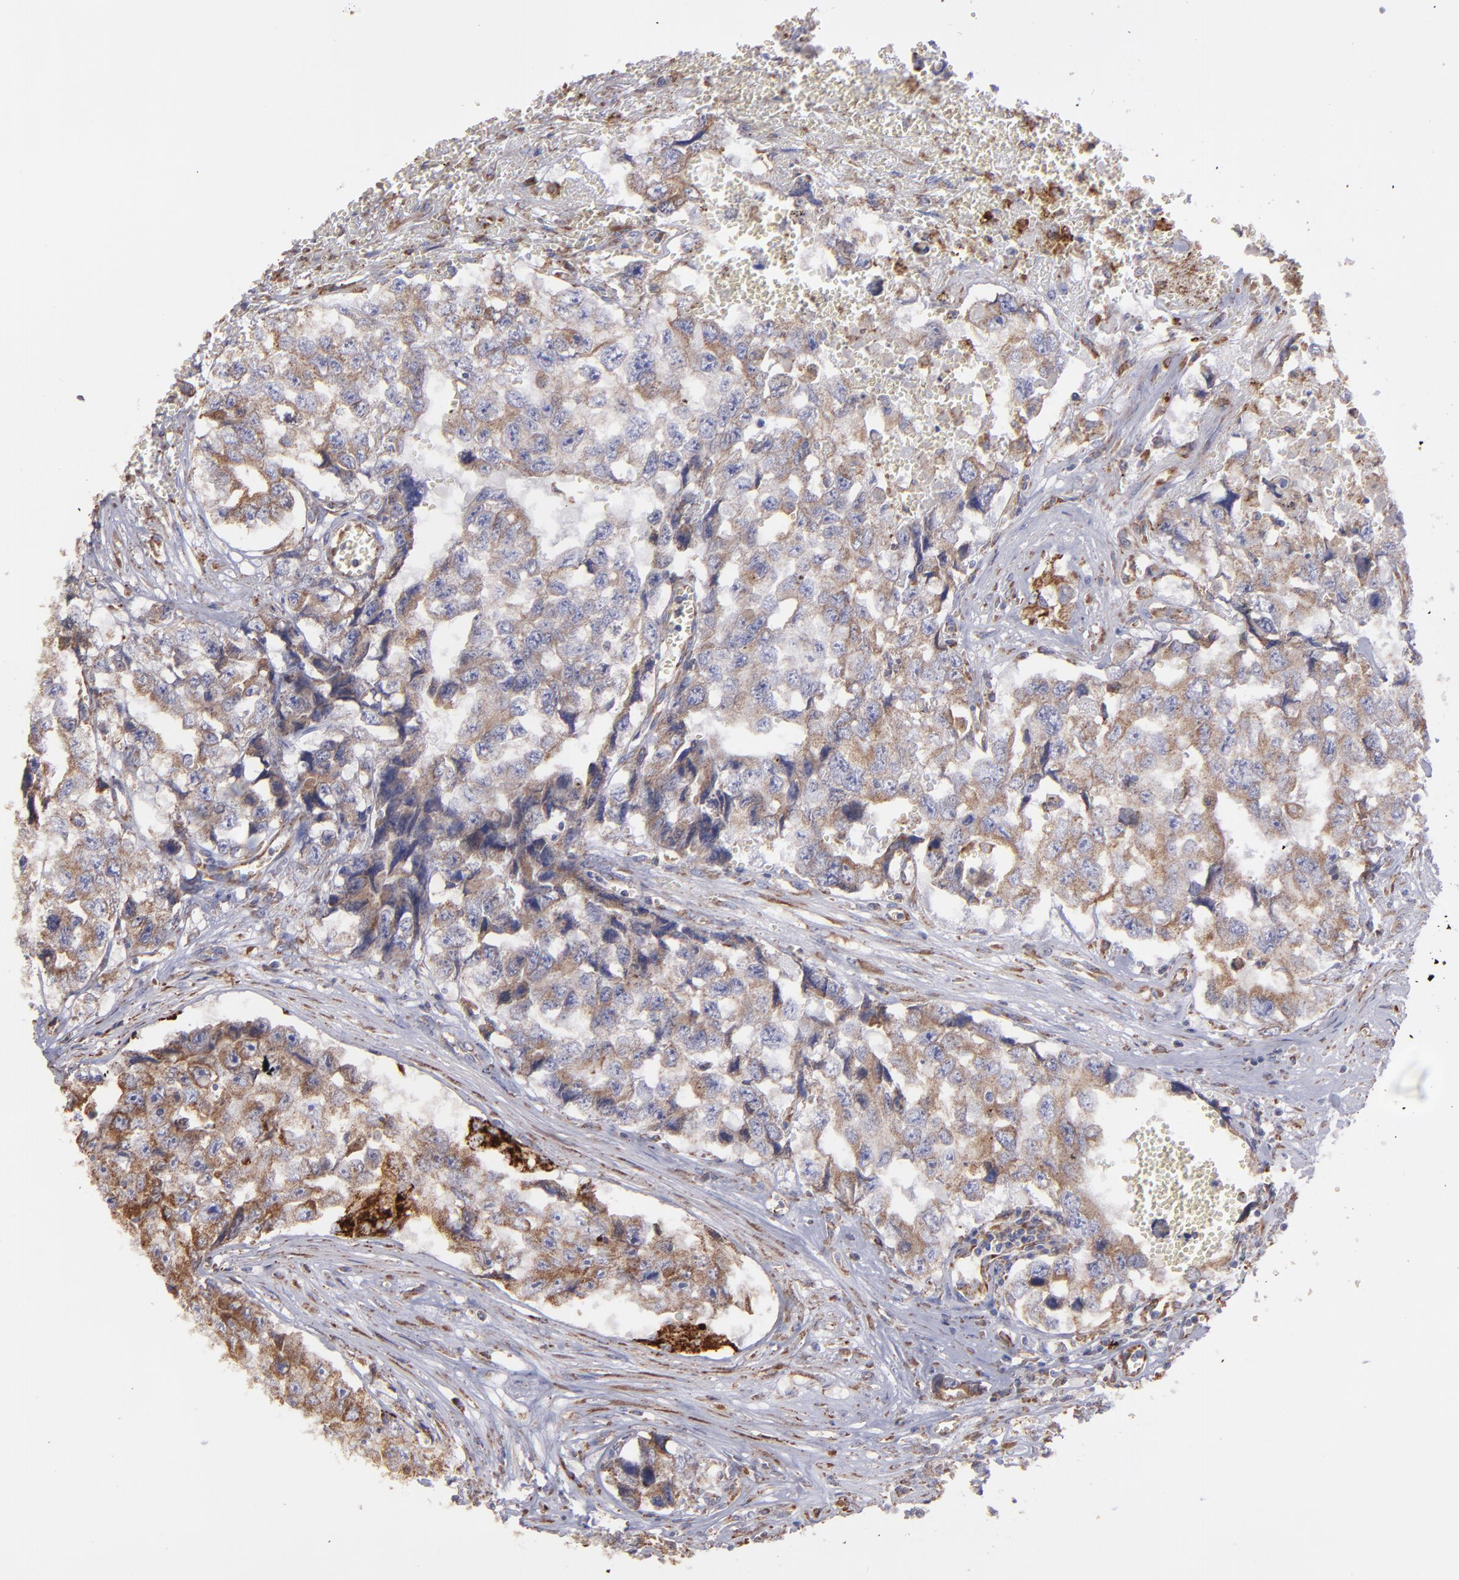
{"staining": {"intensity": "weak", "quantity": ">75%", "location": "cytoplasmic/membranous"}, "tissue": "testis cancer", "cell_type": "Tumor cells", "image_type": "cancer", "snomed": [{"axis": "morphology", "description": "Carcinoma, Embryonal, NOS"}, {"axis": "topography", "description": "Testis"}], "caption": "Tumor cells exhibit low levels of weak cytoplasmic/membranous positivity in about >75% of cells in human testis cancer (embryonal carcinoma).", "gene": "MAOB", "patient": {"sex": "male", "age": 31}}